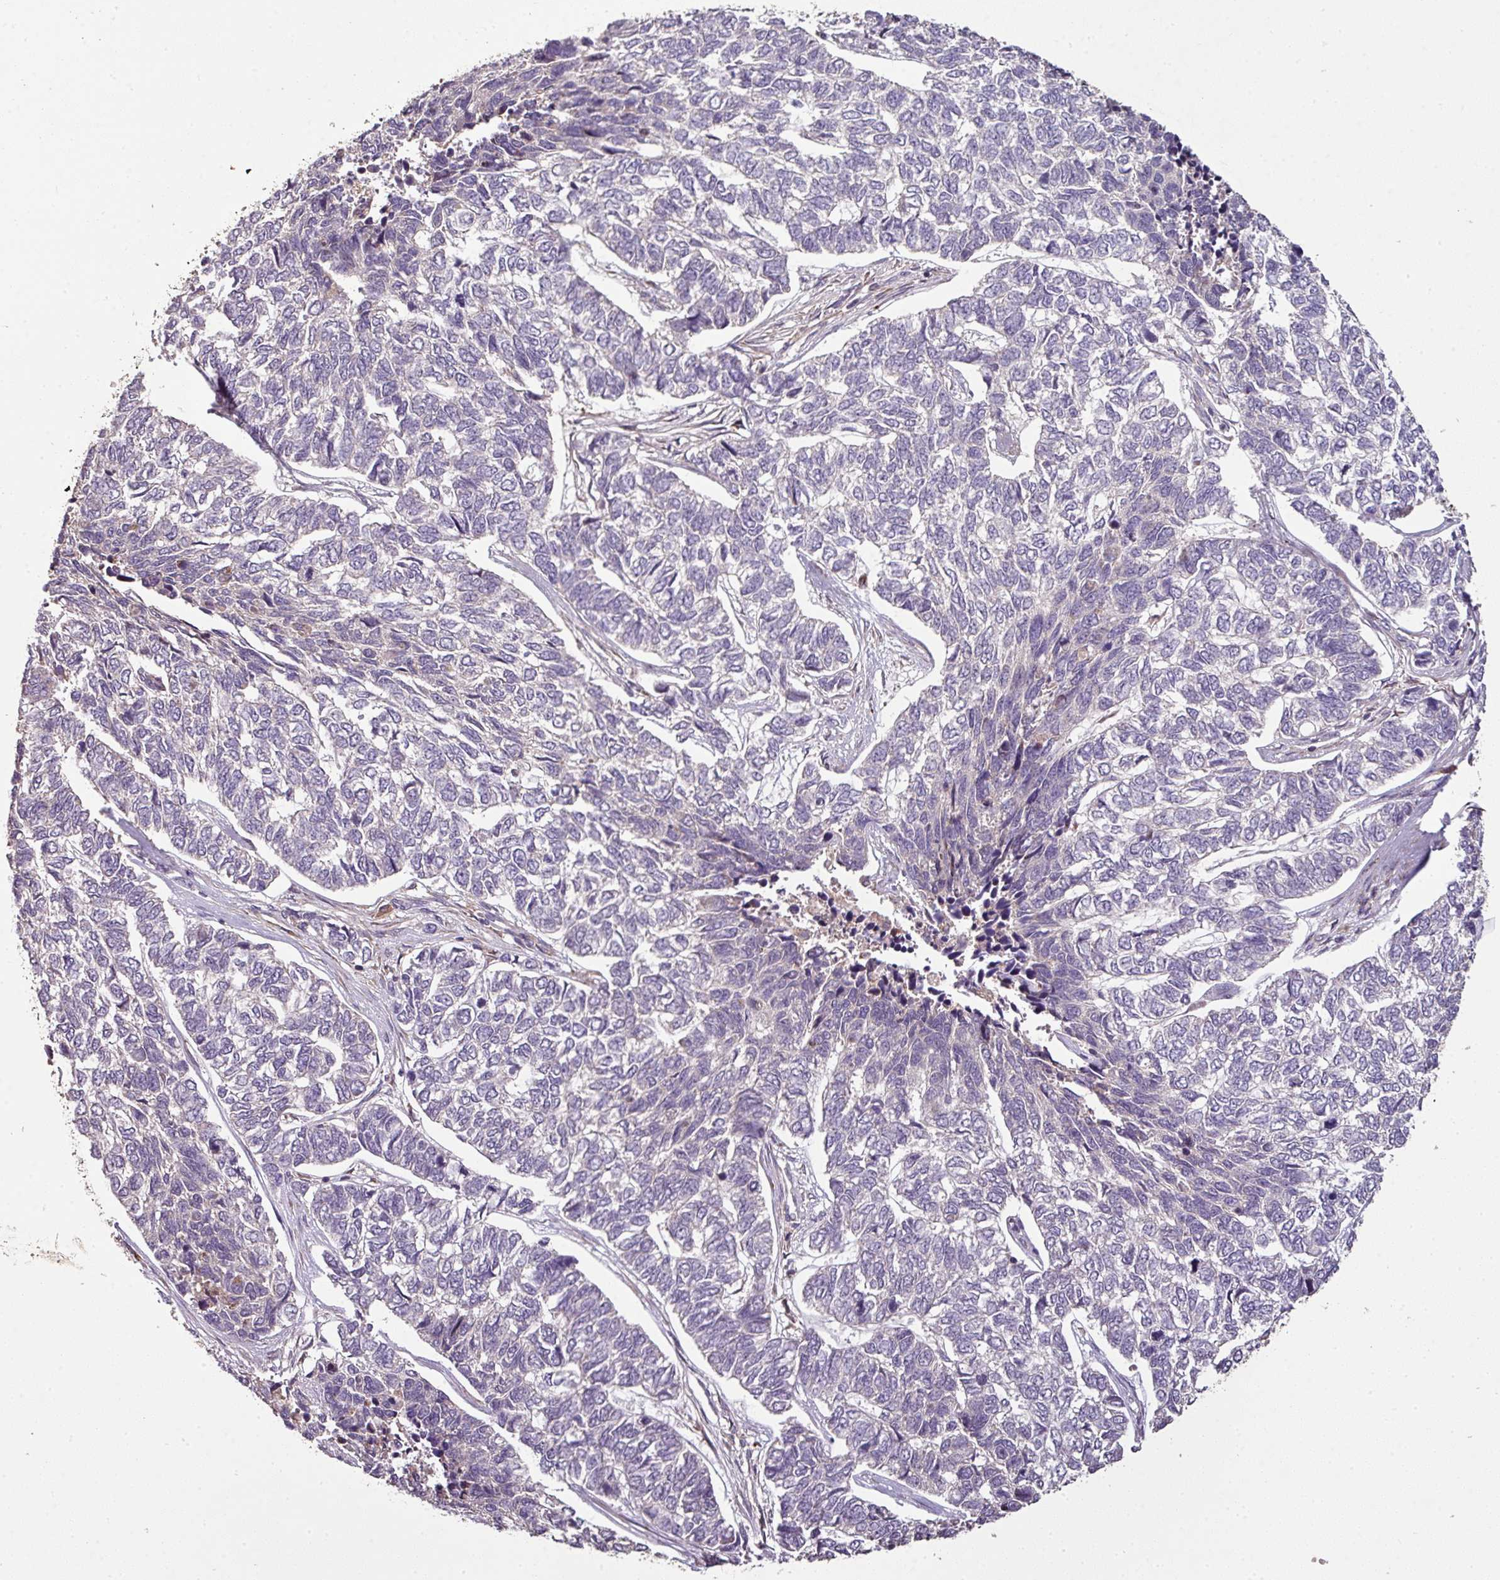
{"staining": {"intensity": "negative", "quantity": "none", "location": "none"}, "tissue": "skin cancer", "cell_type": "Tumor cells", "image_type": "cancer", "snomed": [{"axis": "morphology", "description": "Basal cell carcinoma"}, {"axis": "topography", "description": "Skin"}], "caption": "This histopathology image is of skin basal cell carcinoma stained with IHC to label a protein in brown with the nuclei are counter-stained blue. There is no positivity in tumor cells. Nuclei are stained in blue.", "gene": "SPCS3", "patient": {"sex": "female", "age": 65}}